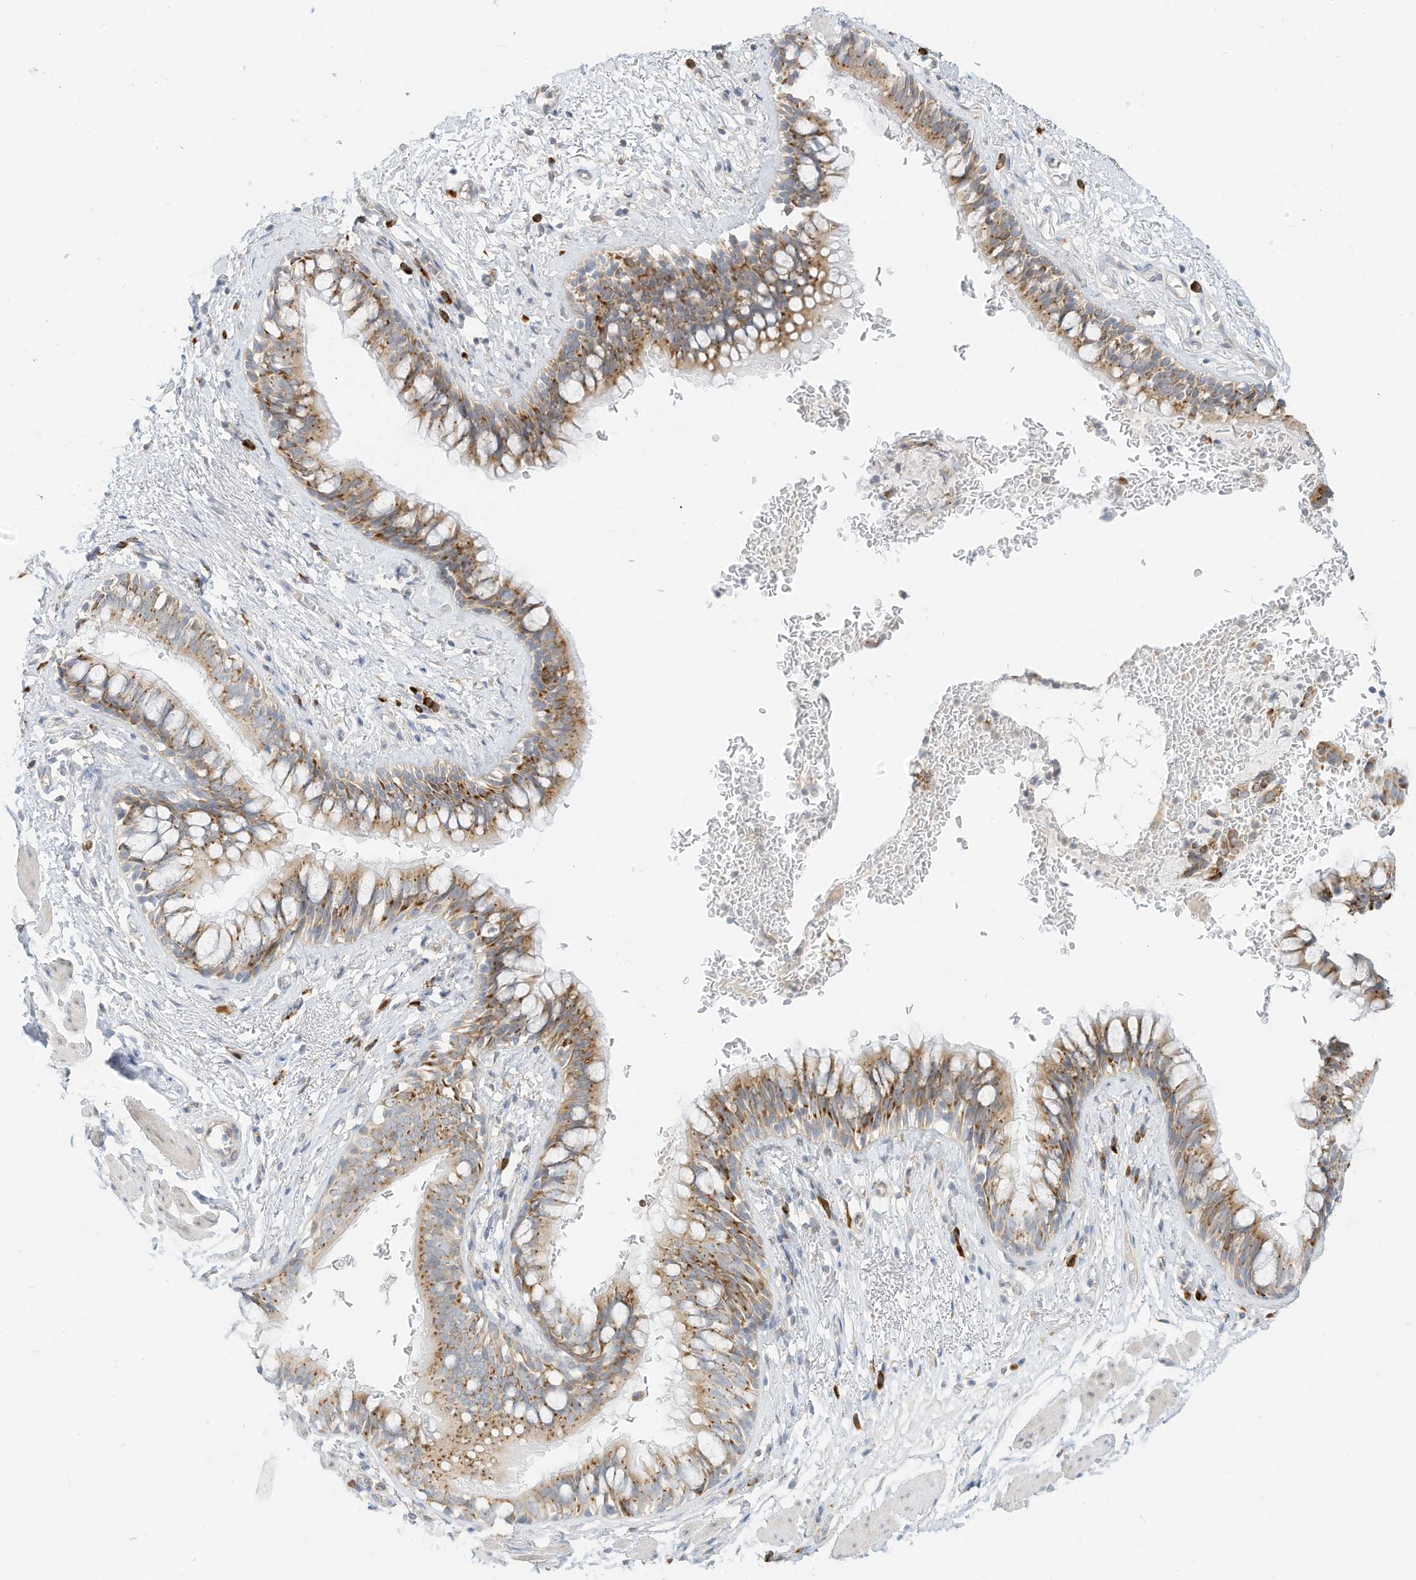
{"staining": {"intensity": "moderate", "quantity": "<25%", "location": "cytoplasmic/membranous"}, "tissue": "bronchus", "cell_type": "Respiratory epithelial cells", "image_type": "normal", "snomed": [{"axis": "morphology", "description": "Normal tissue, NOS"}, {"axis": "topography", "description": "Cartilage tissue"}, {"axis": "topography", "description": "Bronchus"}], "caption": "Respiratory epithelial cells exhibit moderate cytoplasmic/membranous staining in about <25% of cells in unremarkable bronchus.", "gene": "STT3A", "patient": {"sex": "female", "age": 36}}